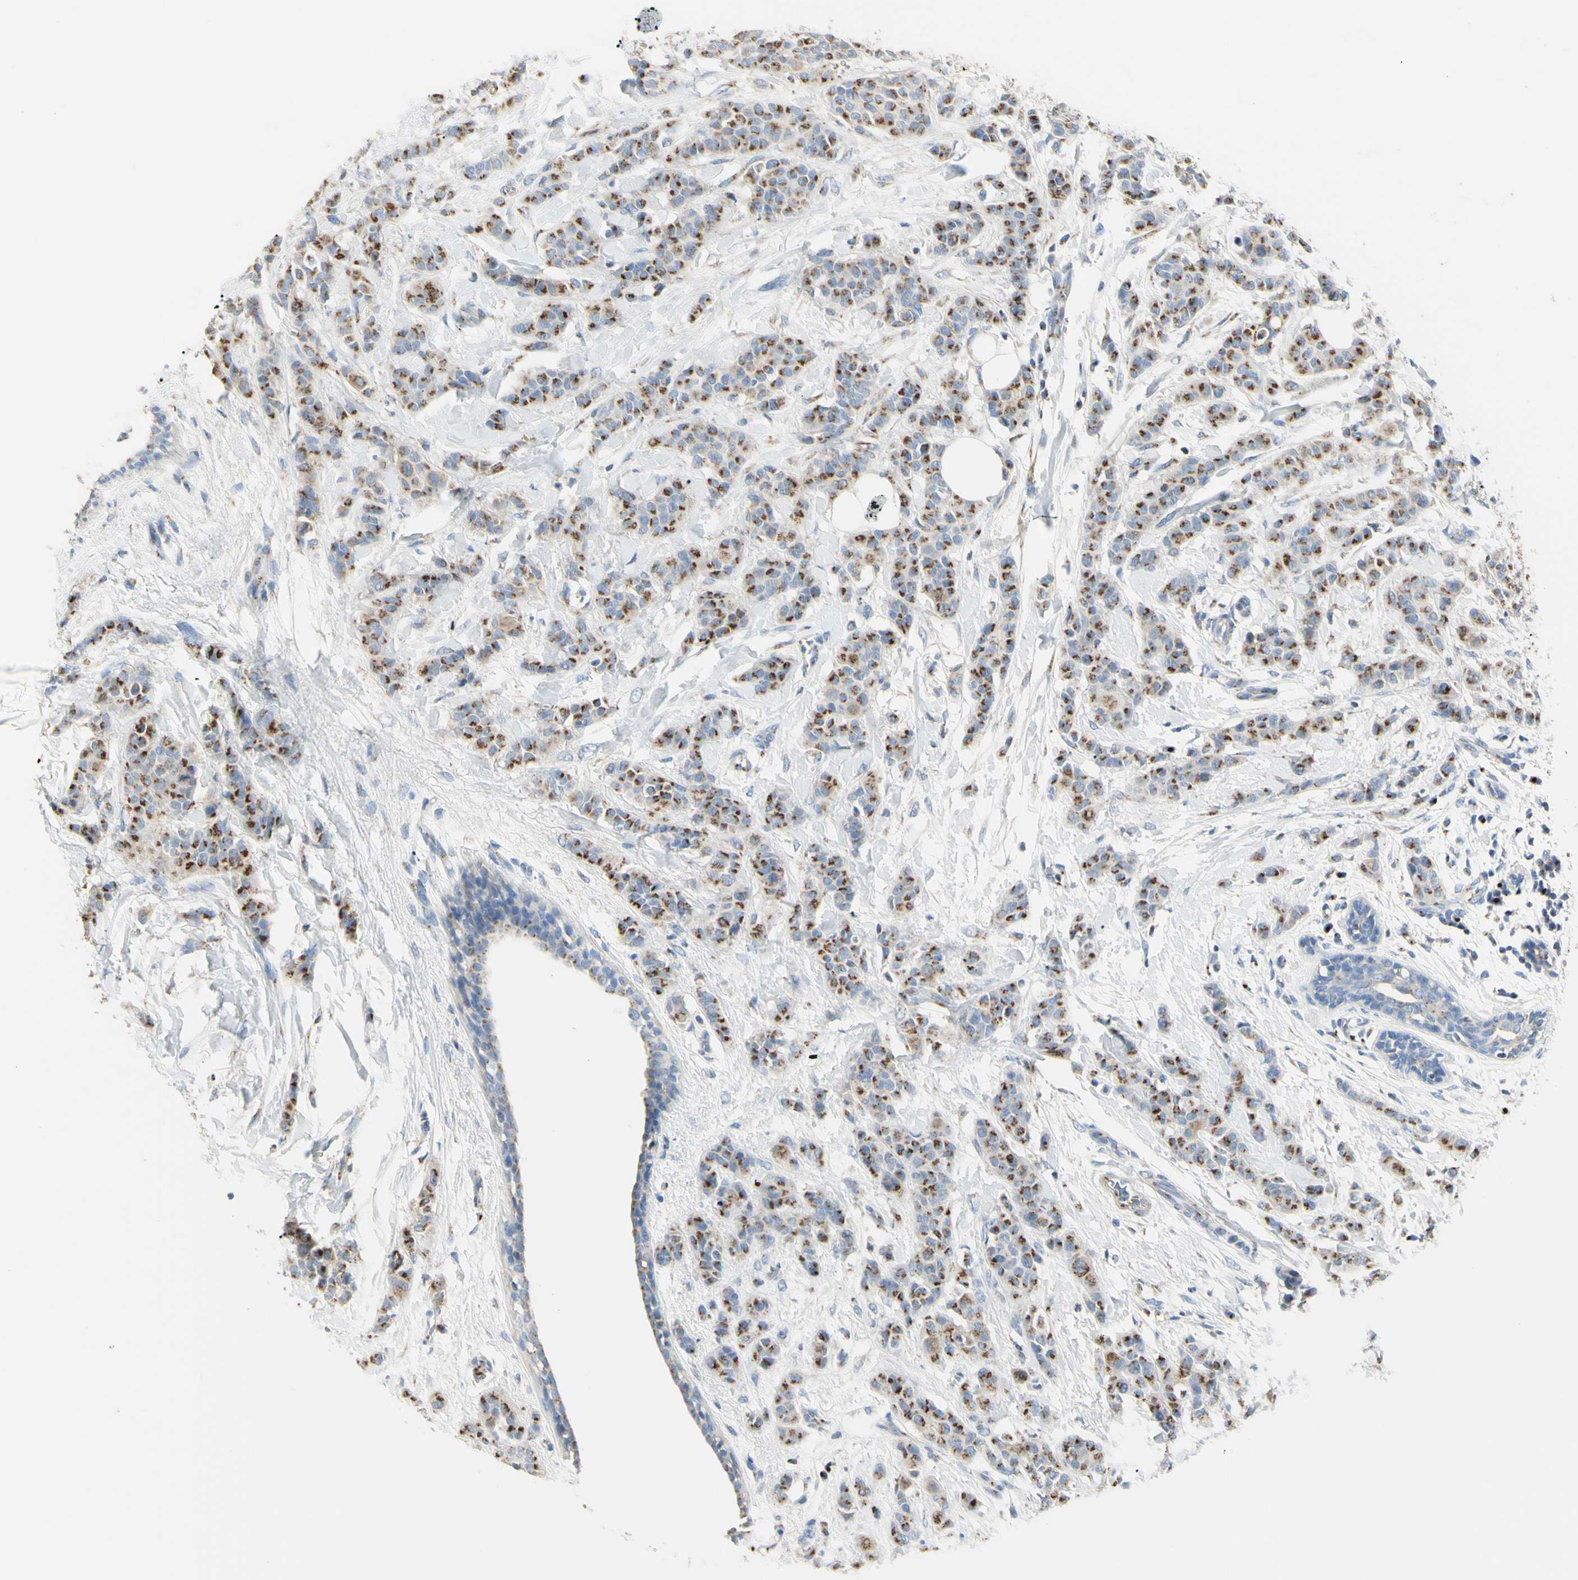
{"staining": {"intensity": "moderate", "quantity": ">75%", "location": "cytoplasmic/membranous"}, "tissue": "breast cancer", "cell_type": "Tumor cells", "image_type": "cancer", "snomed": [{"axis": "morphology", "description": "Normal tissue, NOS"}, {"axis": "morphology", "description": "Duct carcinoma"}, {"axis": "topography", "description": "Breast"}], "caption": "Immunohistochemical staining of breast intraductal carcinoma exhibits medium levels of moderate cytoplasmic/membranous positivity in about >75% of tumor cells.", "gene": "B4GALT3", "patient": {"sex": "female", "age": 40}}